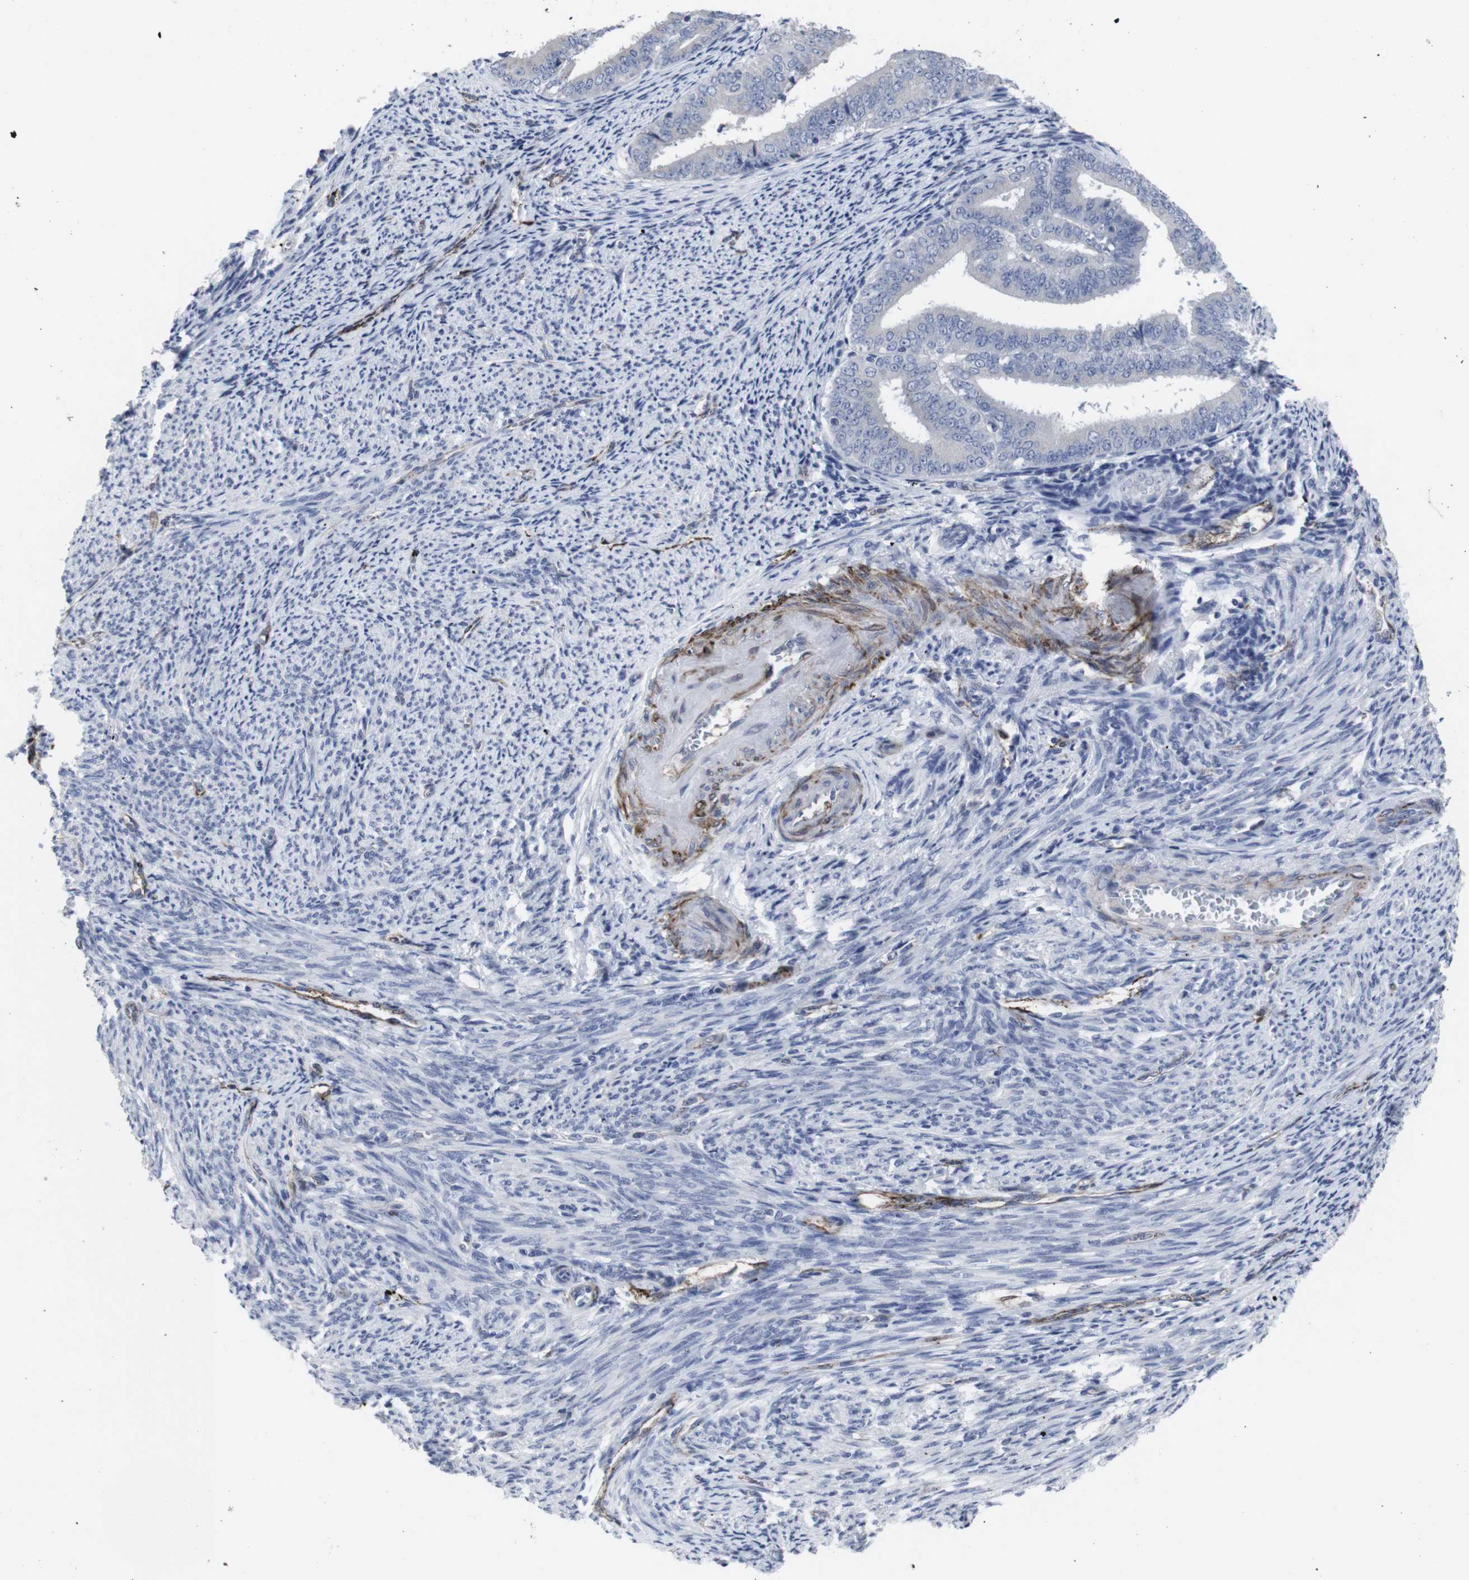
{"staining": {"intensity": "negative", "quantity": "none", "location": "none"}, "tissue": "endometrial cancer", "cell_type": "Tumor cells", "image_type": "cancer", "snomed": [{"axis": "morphology", "description": "Adenocarcinoma, NOS"}, {"axis": "topography", "description": "Endometrium"}], "caption": "Human adenocarcinoma (endometrial) stained for a protein using IHC shows no expression in tumor cells.", "gene": "SNCG", "patient": {"sex": "female", "age": 63}}